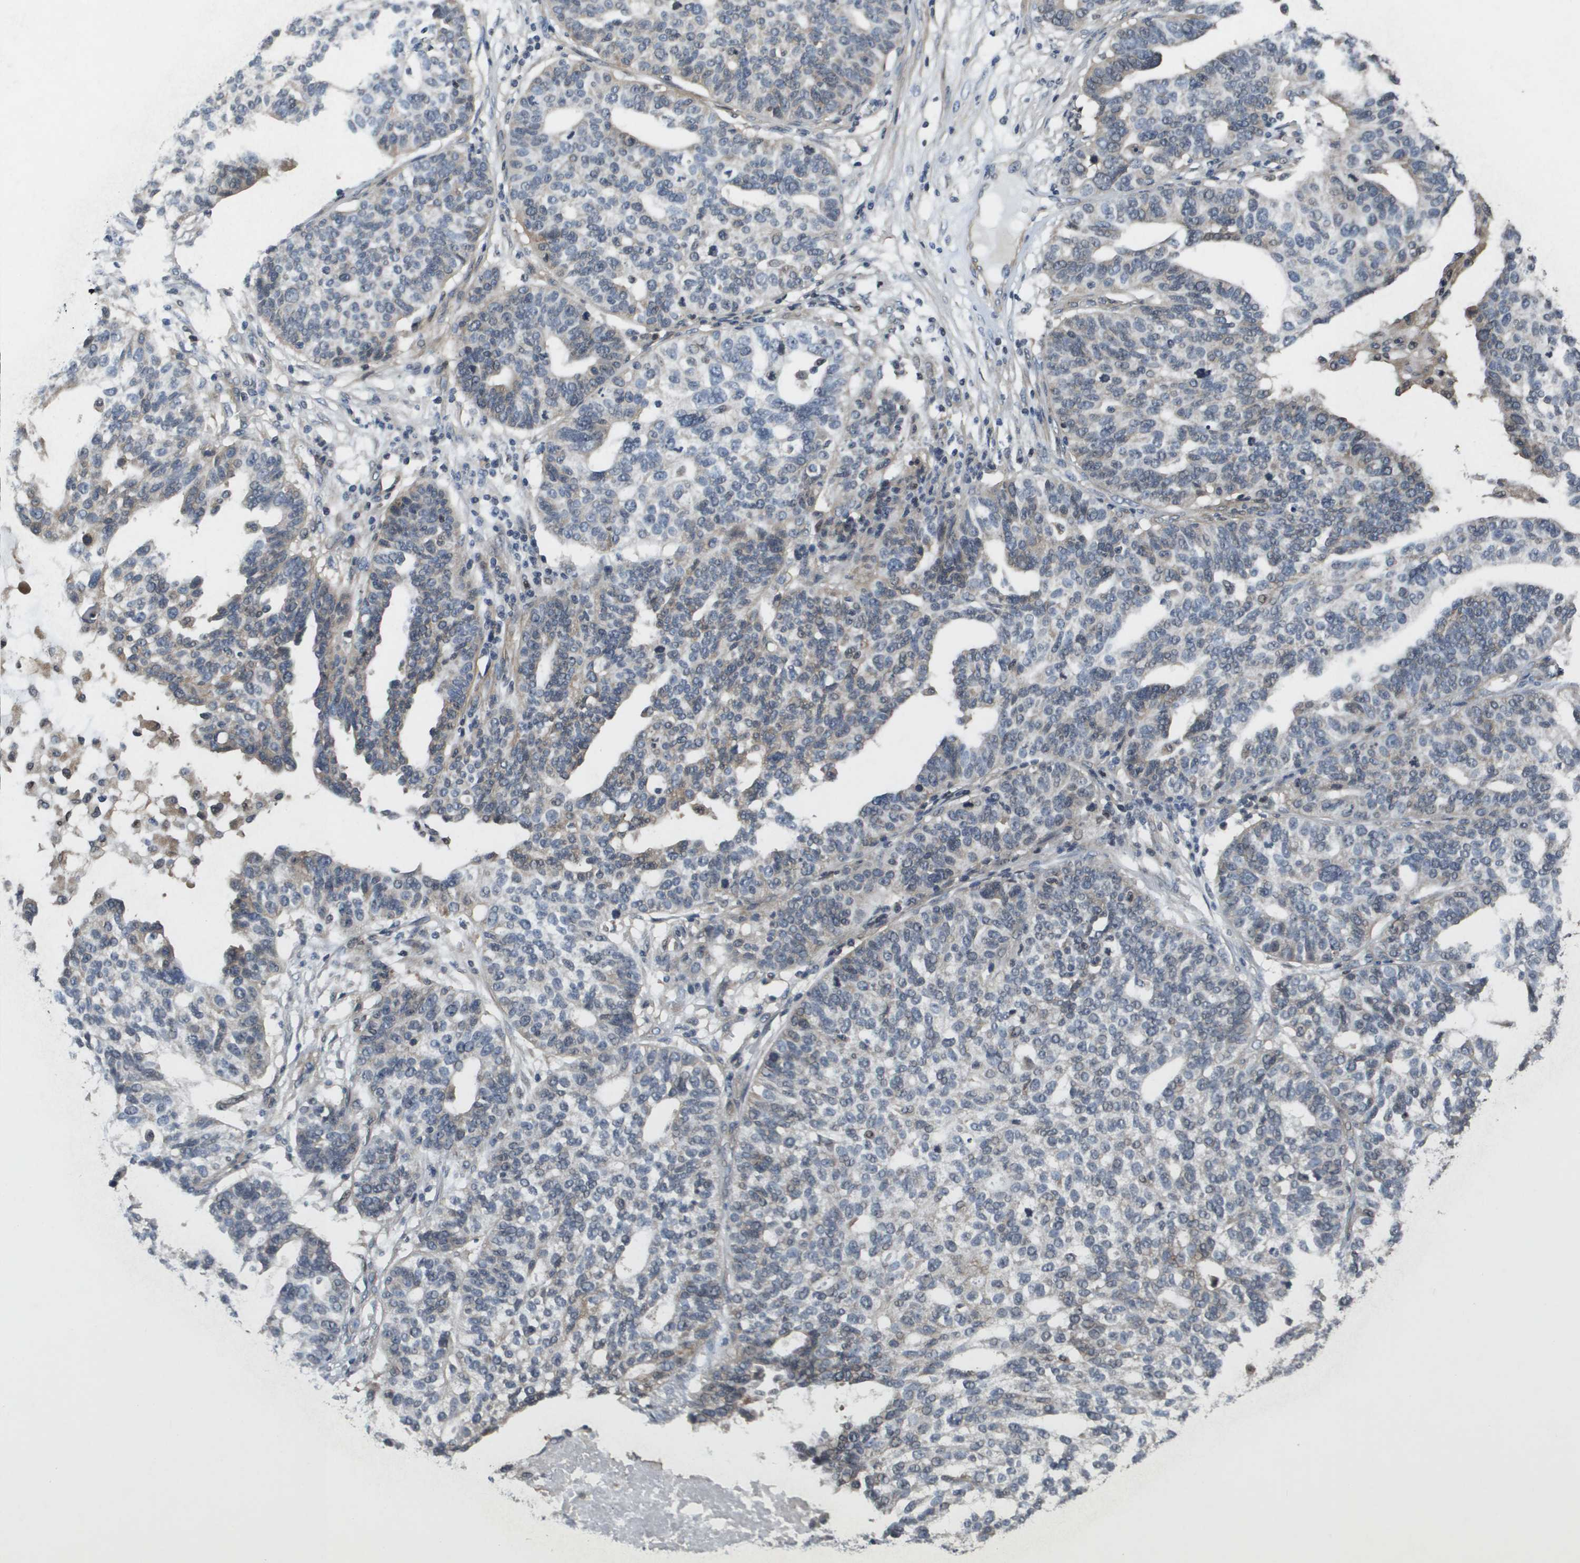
{"staining": {"intensity": "weak", "quantity": "<25%", "location": "cytoplasmic/membranous"}, "tissue": "ovarian cancer", "cell_type": "Tumor cells", "image_type": "cancer", "snomed": [{"axis": "morphology", "description": "Cystadenocarcinoma, serous, NOS"}, {"axis": "topography", "description": "Ovary"}], "caption": "A photomicrograph of serous cystadenocarcinoma (ovarian) stained for a protein reveals no brown staining in tumor cells. Brightfield microscopy of immunohistochemistry (IHC) stained with DAB (3,3'-diaminobenzidine) (brown) and hematoxylin (blue), captured at high magnification.", "gene": "ENPP5", "patient": {"sex": "female", "age": 59}}